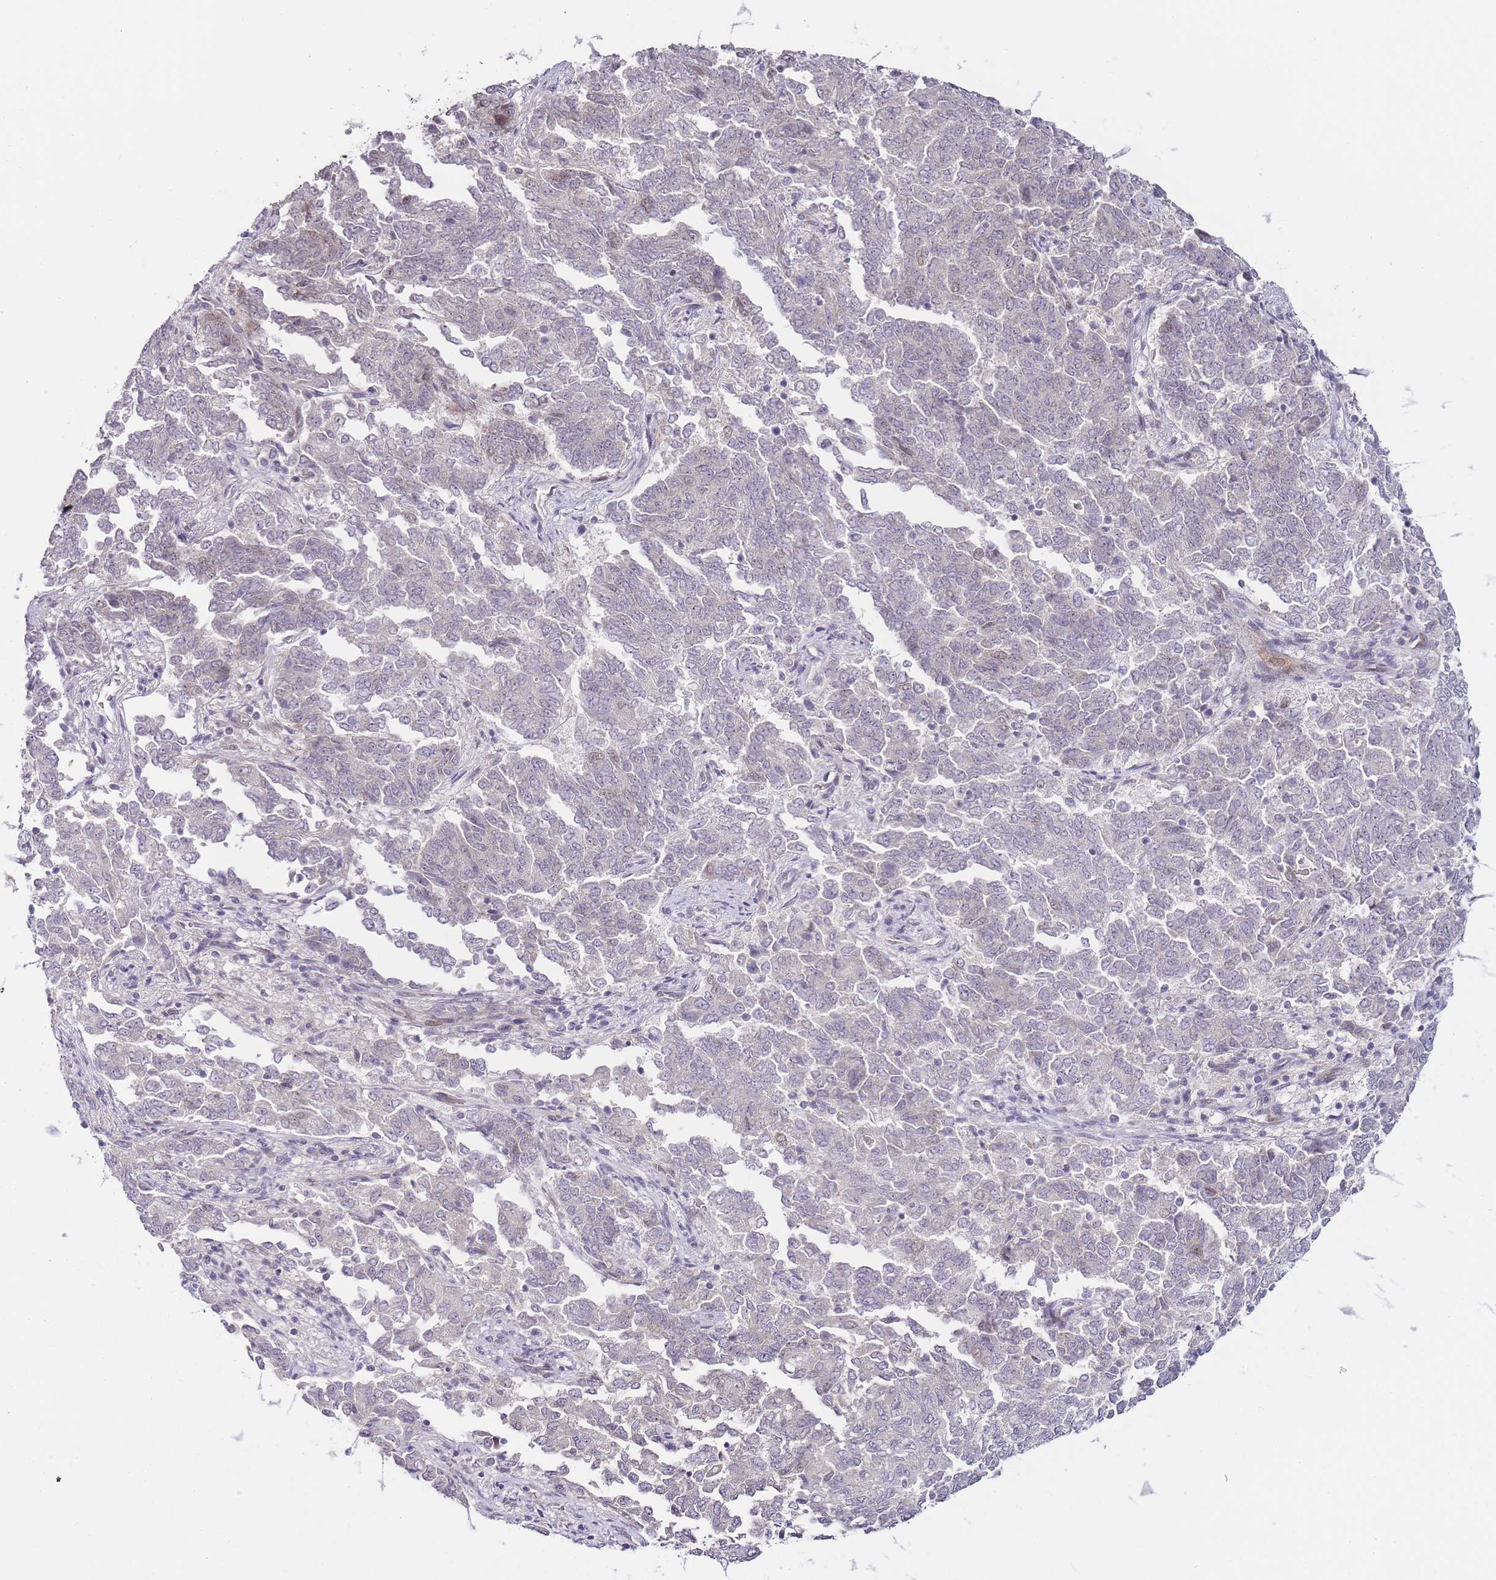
{"staining": {"intensity": "negative", "quantity": "none", "location": "none"}, "tissue": "endometrial cancer", "cell_type": "Tumor cells", "image_type": "cancer", "snomed": [{"axis": "morphology", "description": "Adenocarcinoma, NOS"}, {"axis": "topography", "description": "Endometrium"}], "caption": "The photomicrograph shows no staining of tumor cells in endometrial cancer.", "gene": "OGG1", "patient": {"sex": "female", "age": 80}}